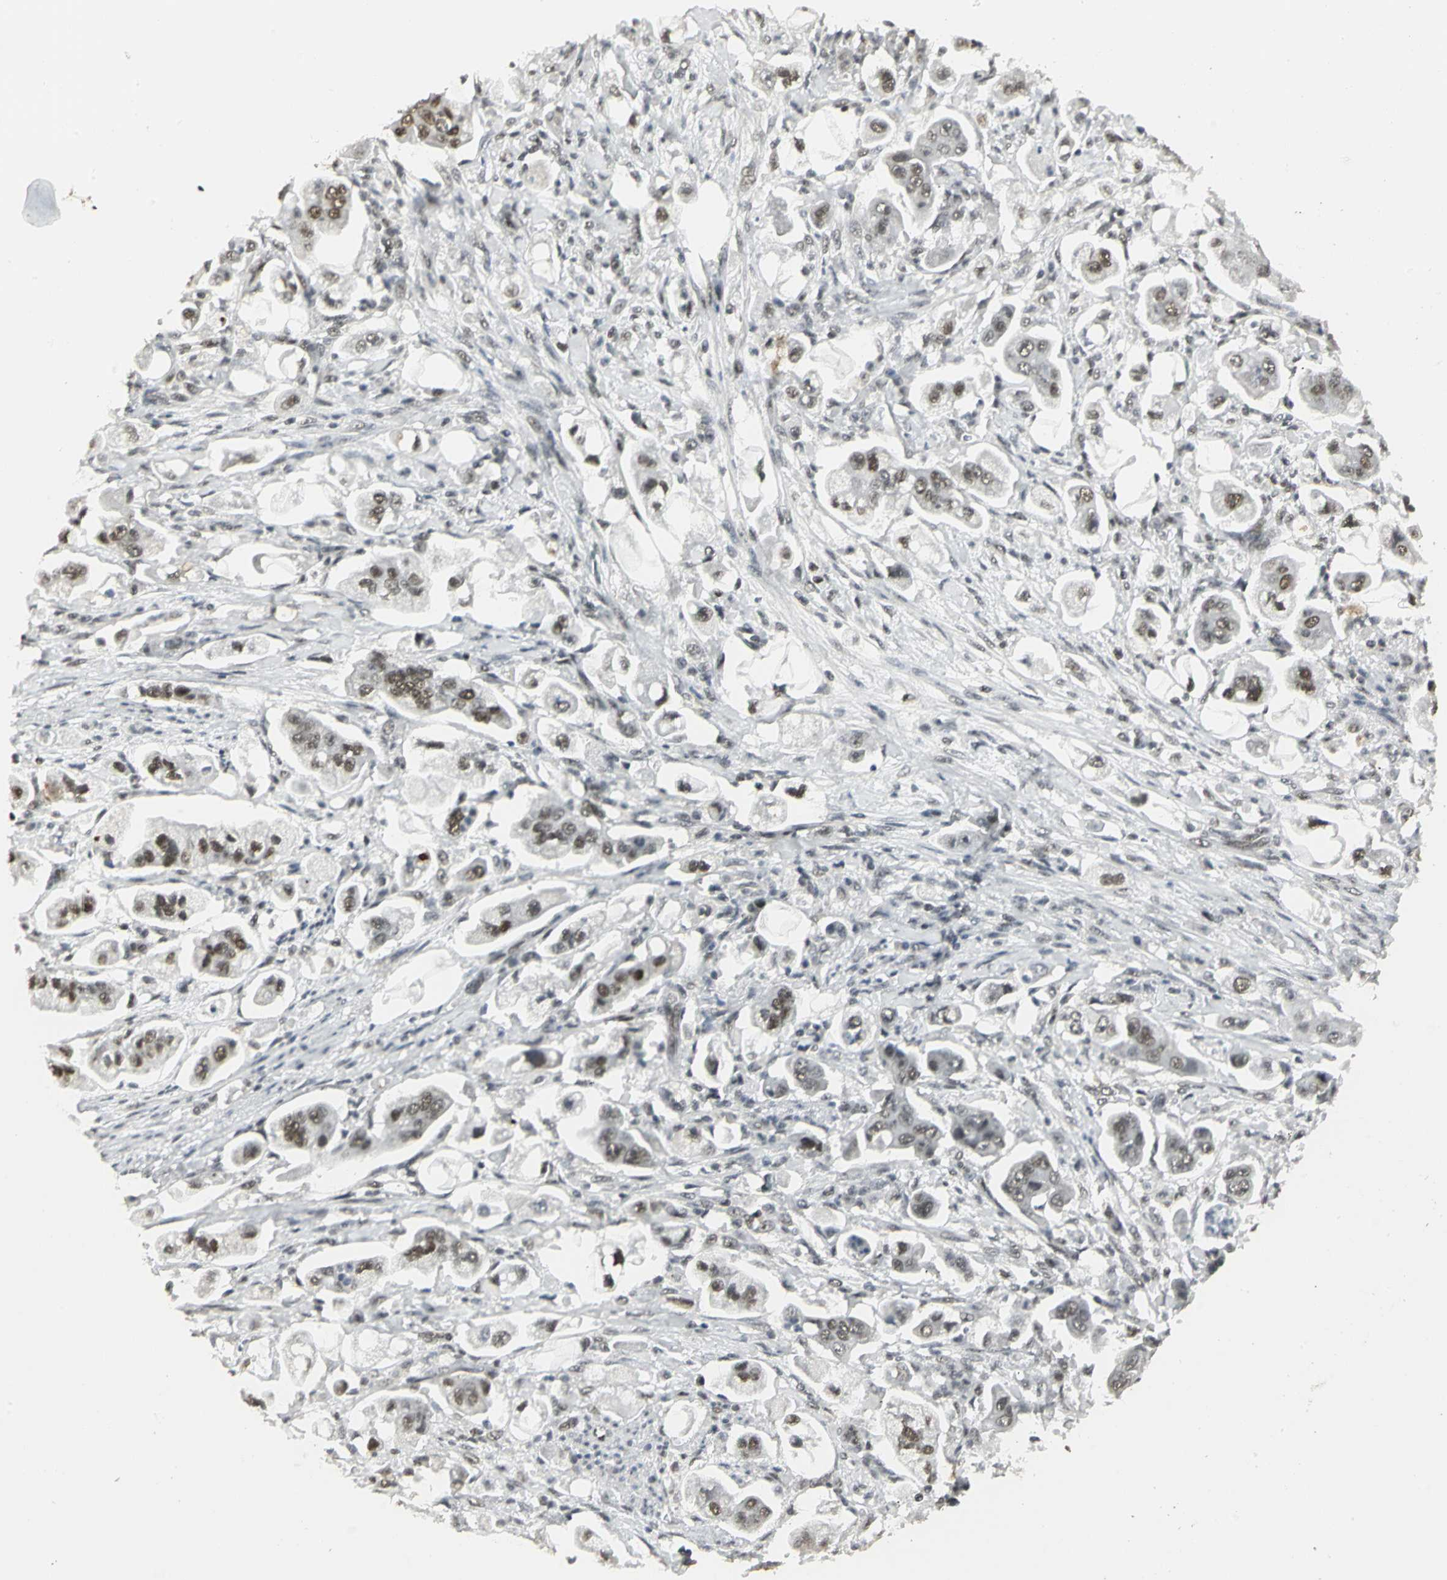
{"staining": {"intensity": "moderate", "quantity": ">75%", "location": "nuclear"}, "tissue": "stomach cancer", "cell_type": "Tumor cells", "image_type": "cancer", "snomed": [{"axis": "morphology", "description": "Adenocarcinoma, NOS"}, {"axis": "topography", "description": "Stomach"}], "caption": "Stomach adenocarcinoma was stained to show a protein in brown. There is medium levels of moderate nuclear positivity in about >75% of tumor cells.", "gene": "CBX3", "patient": {"sex": "male", "age": 62}}